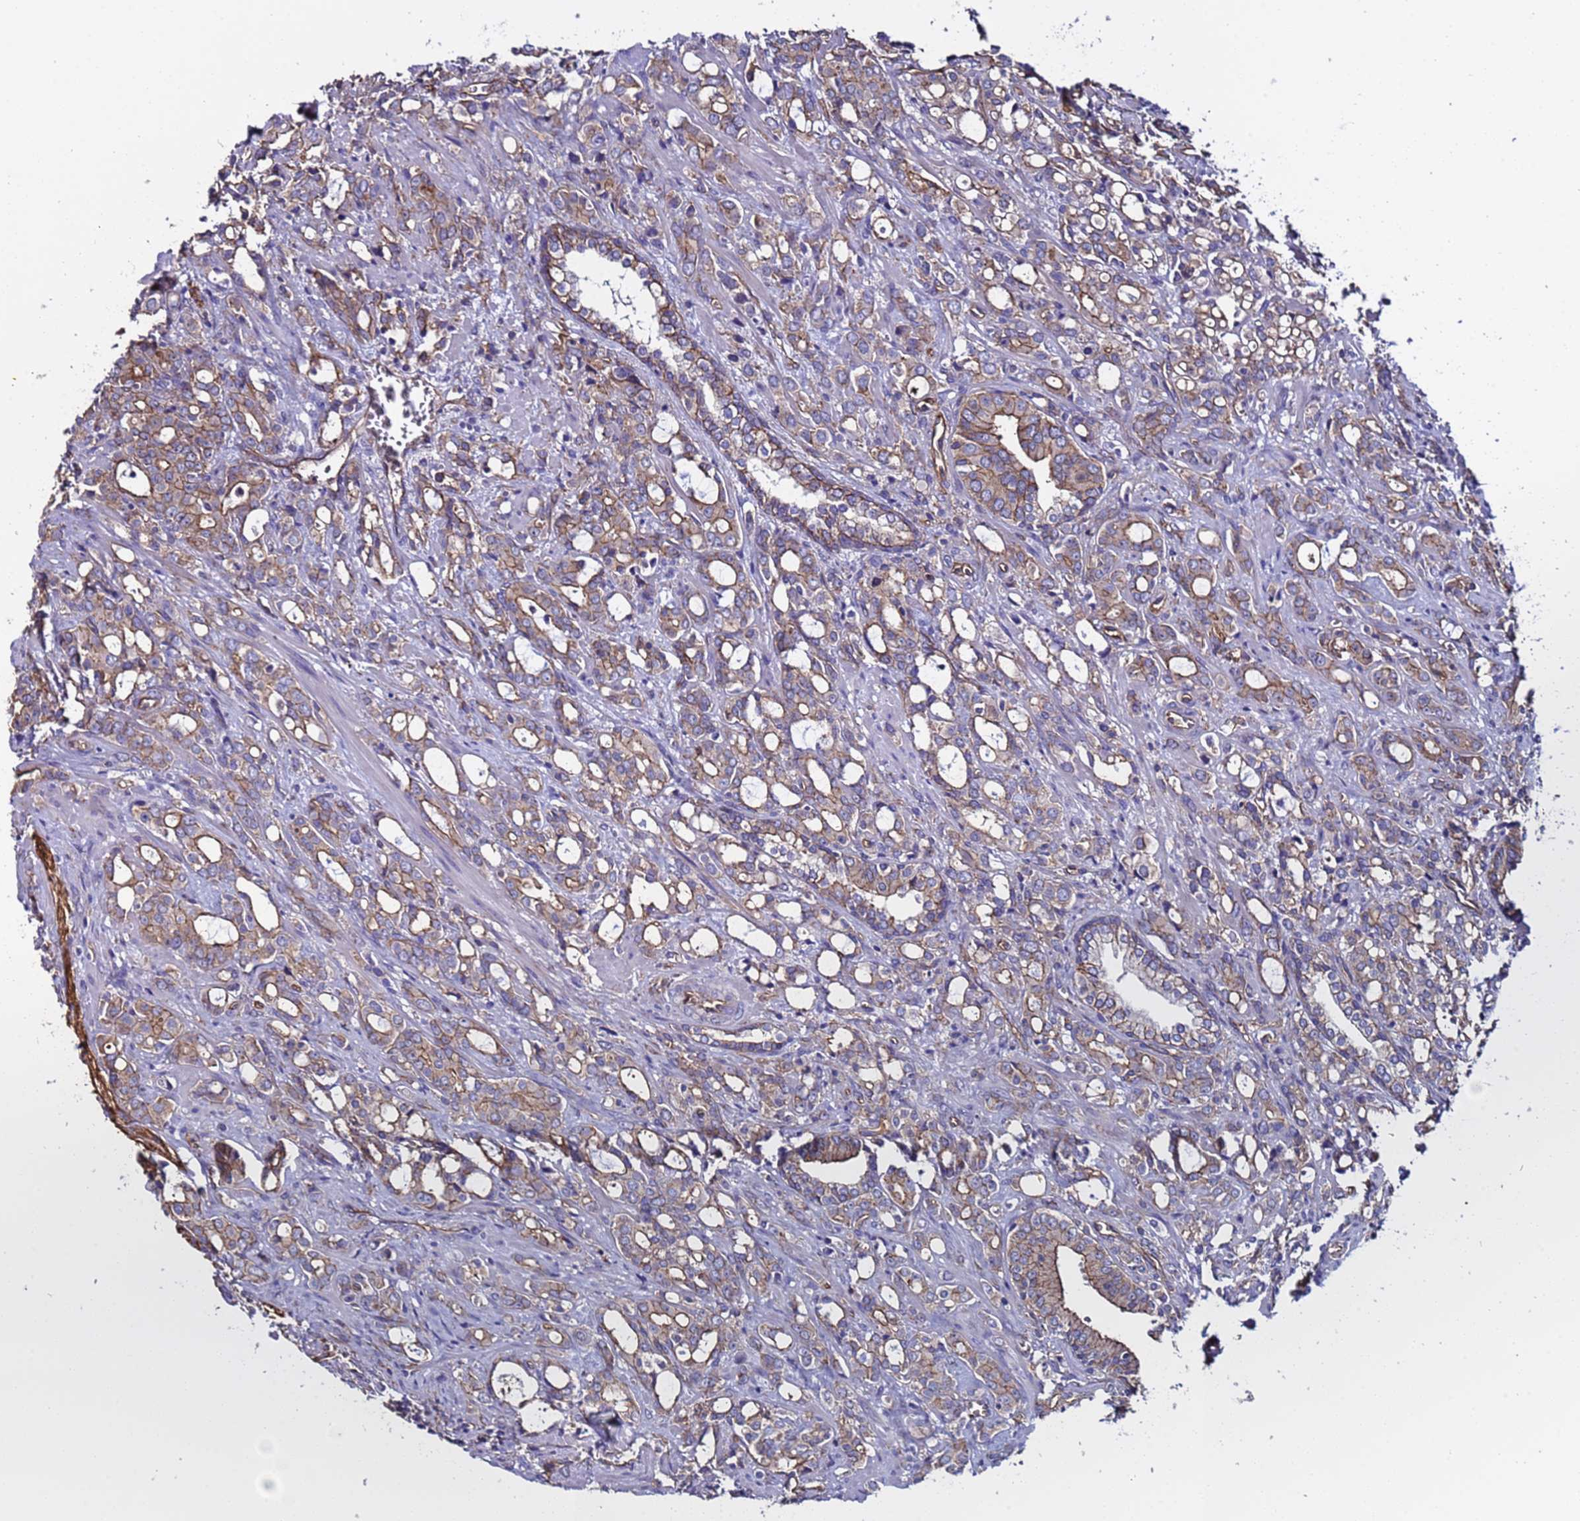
{"staining": {"intensity": "moderate", "quantity": ">75%", "location": "cytoplasmic/membranous"}, "tissue": "prostate cancer", "cell_type": "Tumor cells", "image_type": "cancer", "snomed": [{"axis": "morphology", "description": "Adenocarcinoma, High grade"}, {"axis": "topography", "description": "Prostate"}], "caption": "A histopathology image of human prostate adenocarcinoma (high-grade) stained for a protein reveals moderate cytoplasmic/membranous brown staining in tumor cells.", "gene": "ZNF248", "patient": {"sex": "male", "age": 72}}